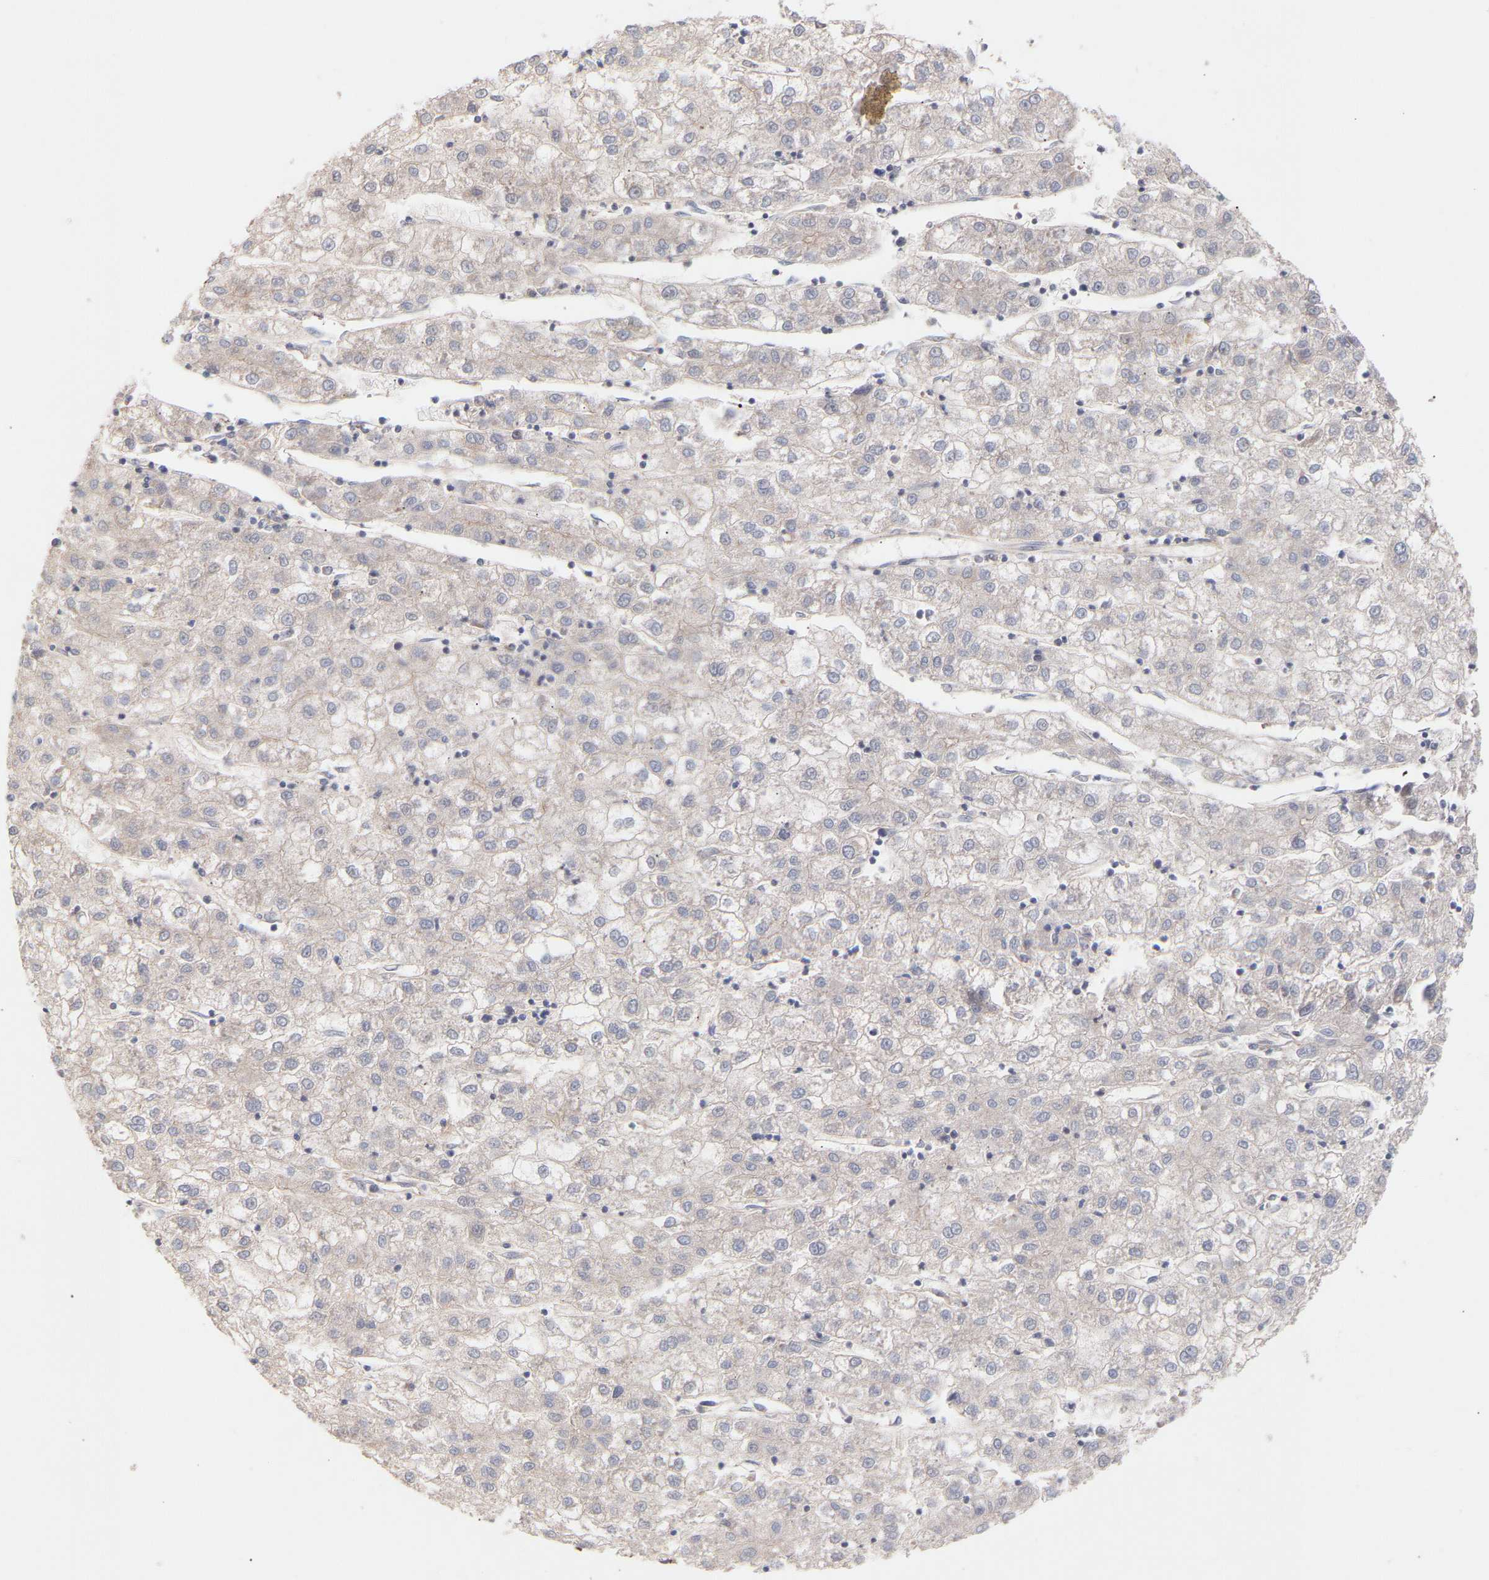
{"staining": {"intensity": "weak", "quantity": "<25%", "location": "cytoplasmic/membranous"}, "tissue": "liver cancer", "cell_type": "Tumor cells", "image_type": "cancer", "snomed": [{"axis": "morphology", "description": "Carcinoma, Hepatocellular, NOS"}, {"axis": "topography", "description": "Liver"}], "caption": "Immunohistochemistry of hepatocellular carcinoma (liver) displays no expression in tumor cells. (DAB (3,3'-diaminobenzidine) immunohistochemistry (IHC) visualized using brightfield microscopy, high magnification).", "gene": "PDLIM5", "patient": {"sex": "male", "age": 72}}